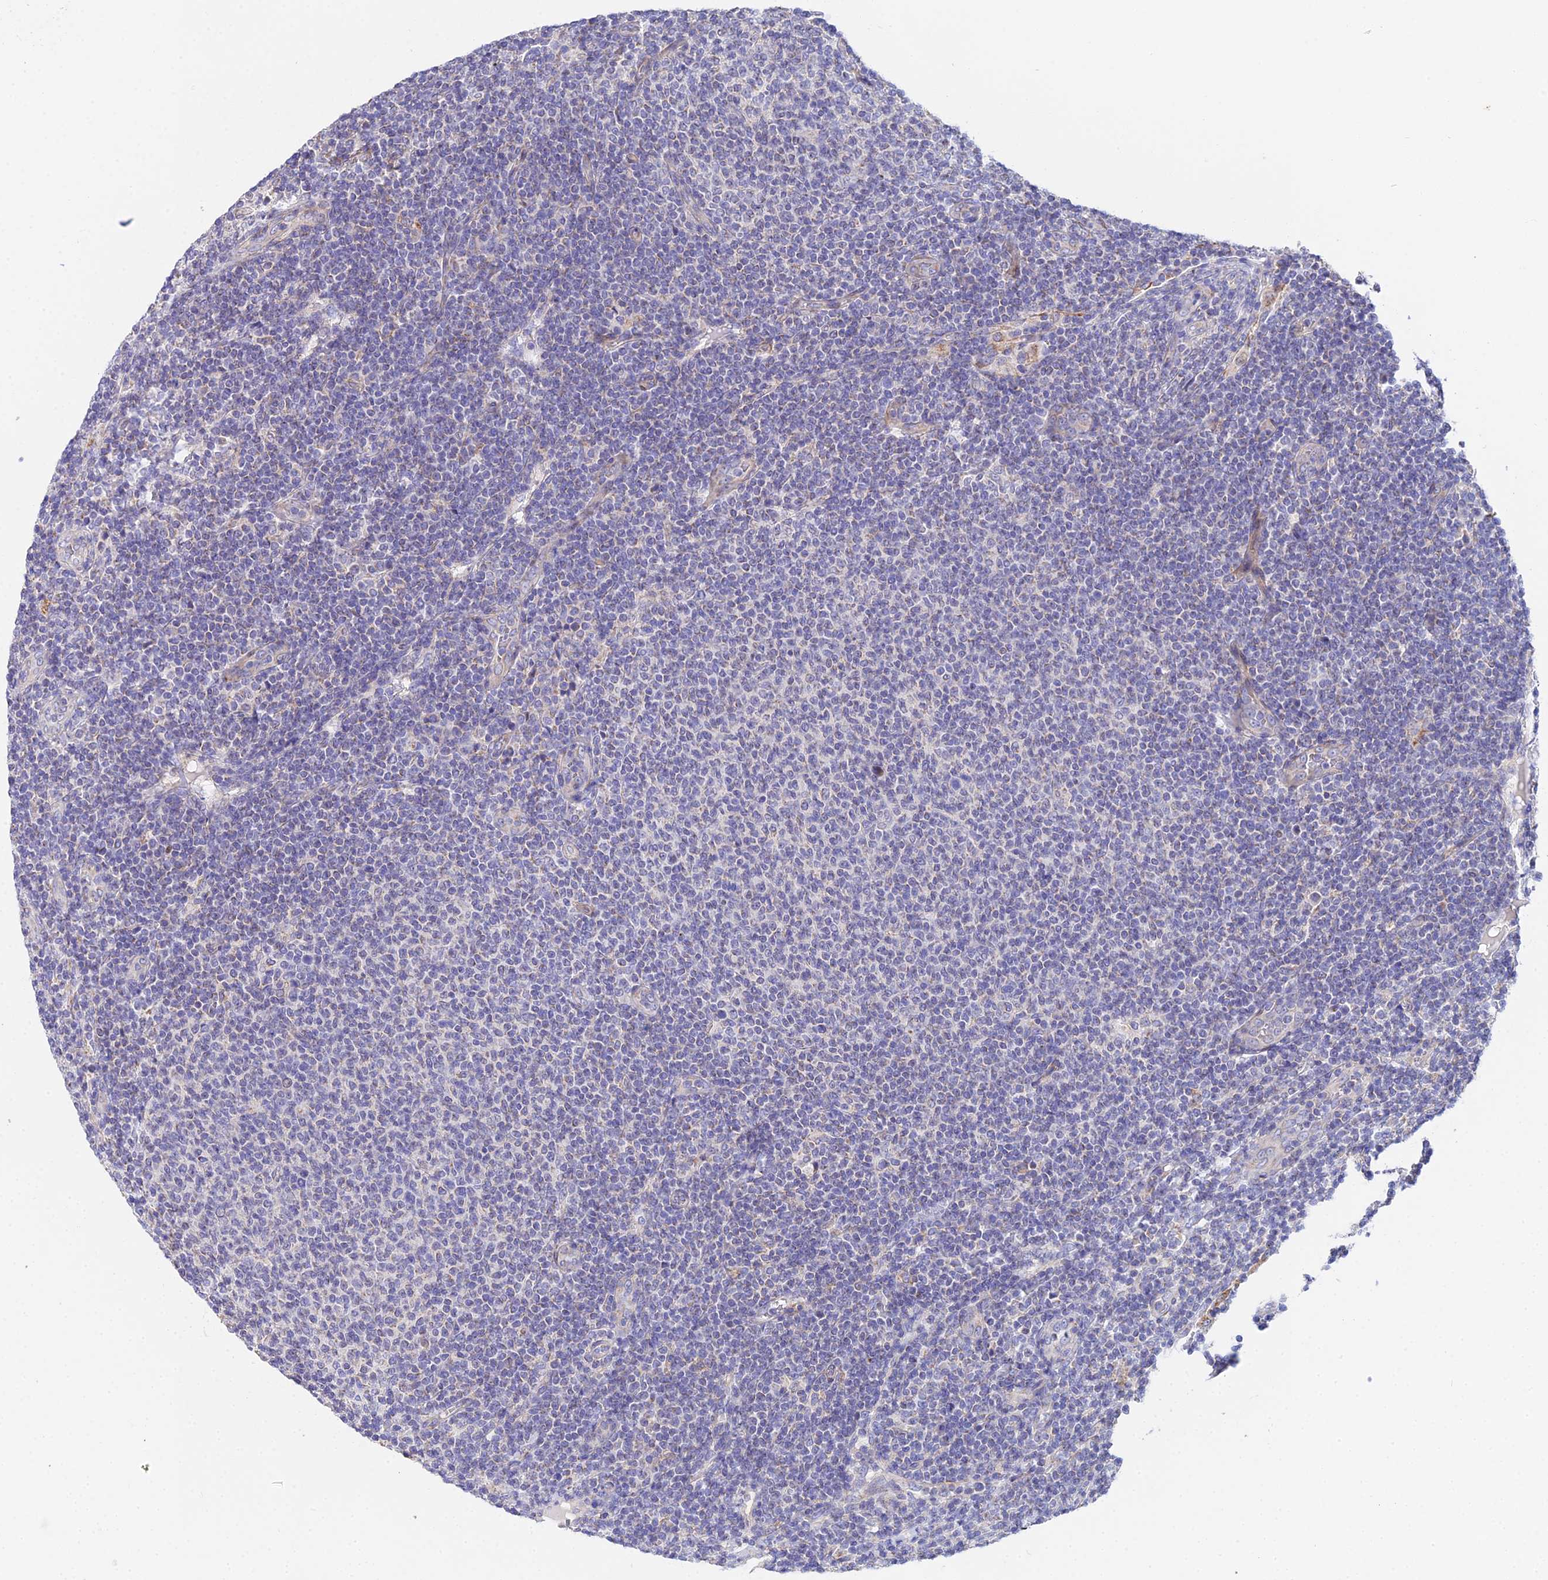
{"staining": {"intensity": "negative", "quantity": "none", "location": "none"}, "tissue": "lymphoma", "cell_type": "Tumor cells", "image_type": "cancer", "snomed": [{"axis": "morphology", "description": "Malignant lymphoma, non-Hodgkin's type, Low grade"}, {"axis": "topography", "description": "Lymph node"}], "caption": "This is a photomicrograph of immunohistochemistry staining of malignant lymphoma, non-Hodgkin's type (low-grade), which shows no expression in tumor cells. The staining is performed using DAB brown chromogen with nuclei counter-stained in using hematoxylin.", "gene": "PPP2R2C", "patient": {"sex": "male", "age": 66}}